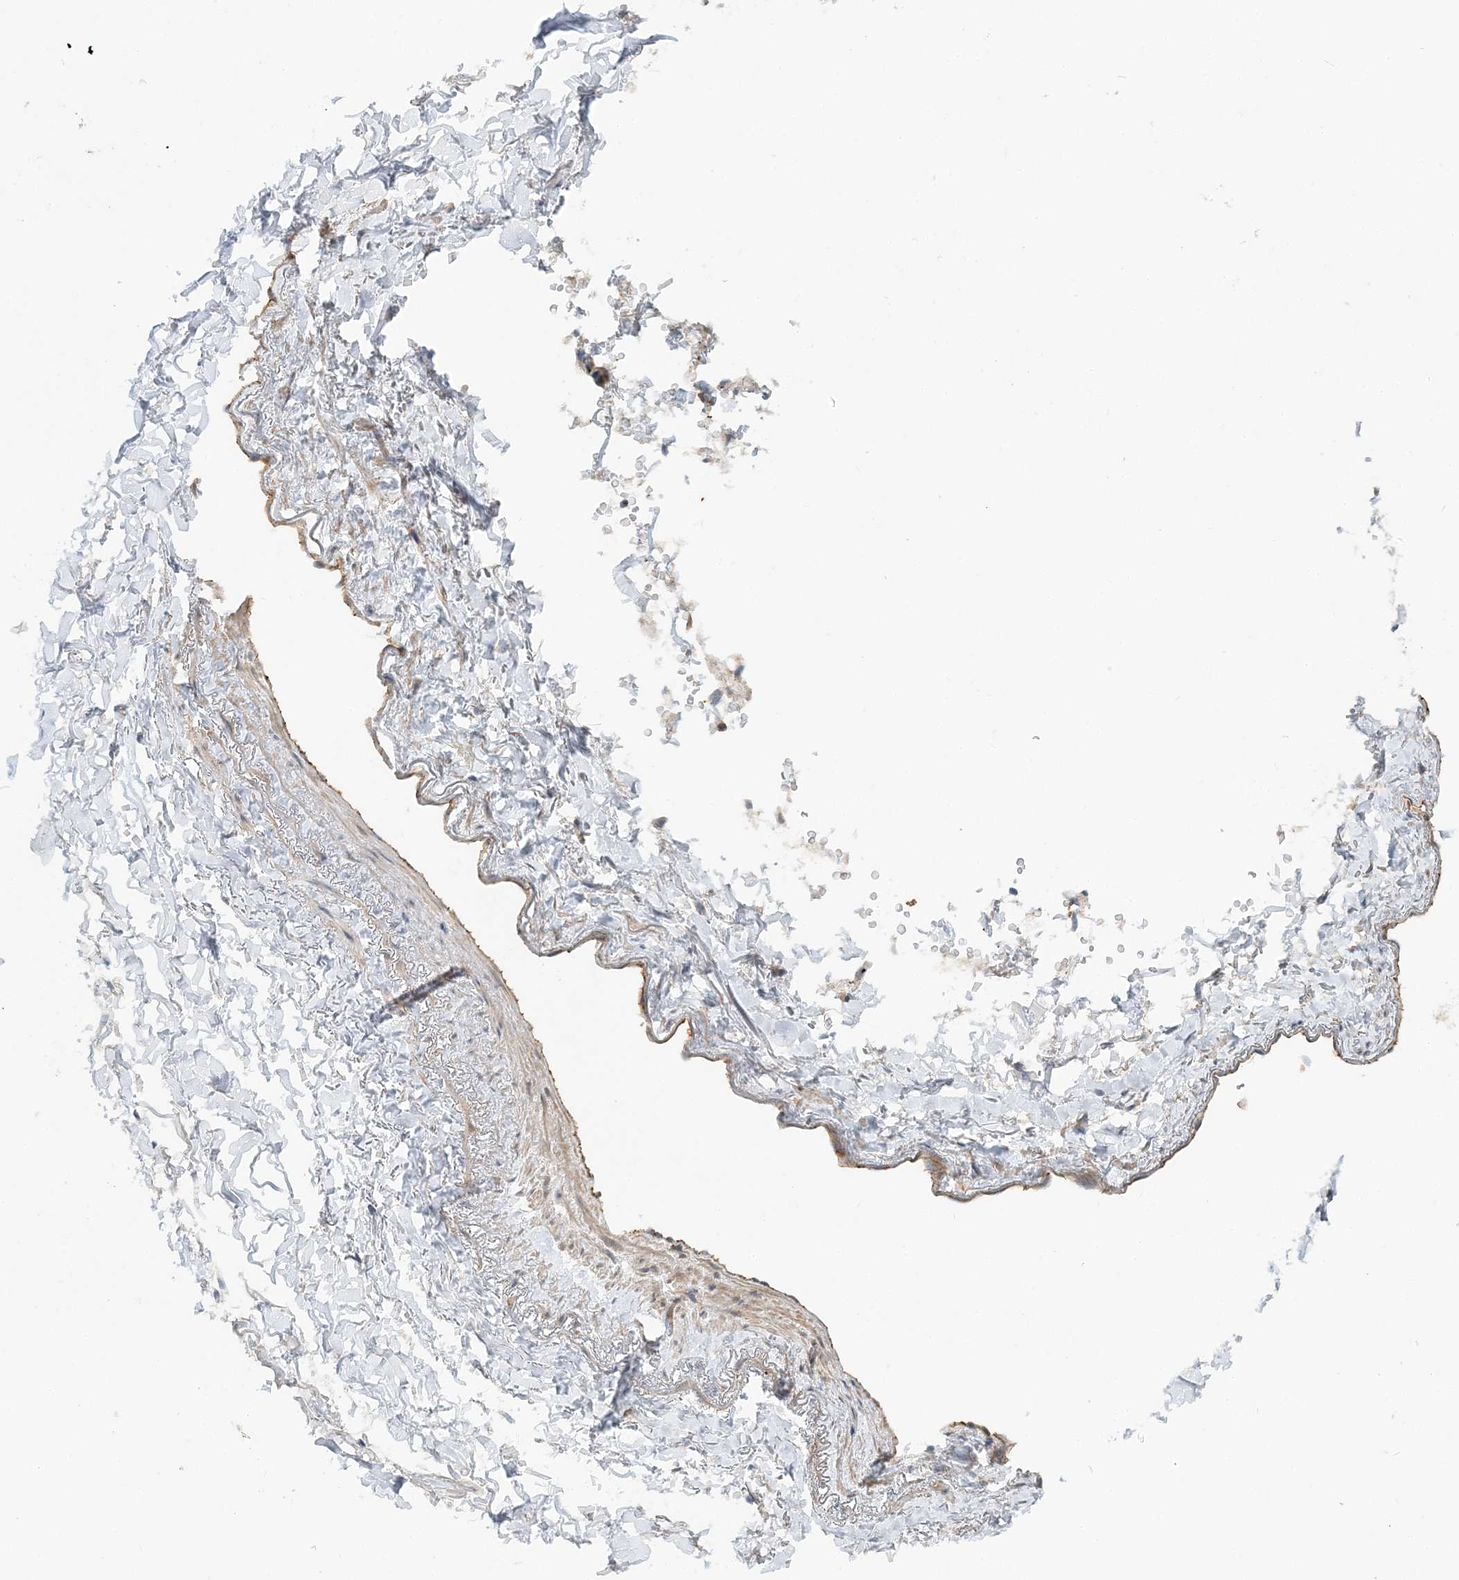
{"staining": {"intensity": "negative", "quantity": "none", "location": "none"}, "tissue": "adipose tissue", "cell_type": "Adipocytes", "image_type": "normal", "snomed": [{"axis": "morphology", "description": "Normal tissue, NOS"}, {"axis": "topography", "description": "Cartilage tissue"}, {"axis": "topography", "description": "Bronchus"}], "caption": "Immunohistochemistry (IHC) image of normal adipose tissue: human adipose tissue stained with DAB demonstrates no significant protein positivity in adipocytes.", "gene": "MAT2B", "patient": {"sex": "female", "age": 73}}